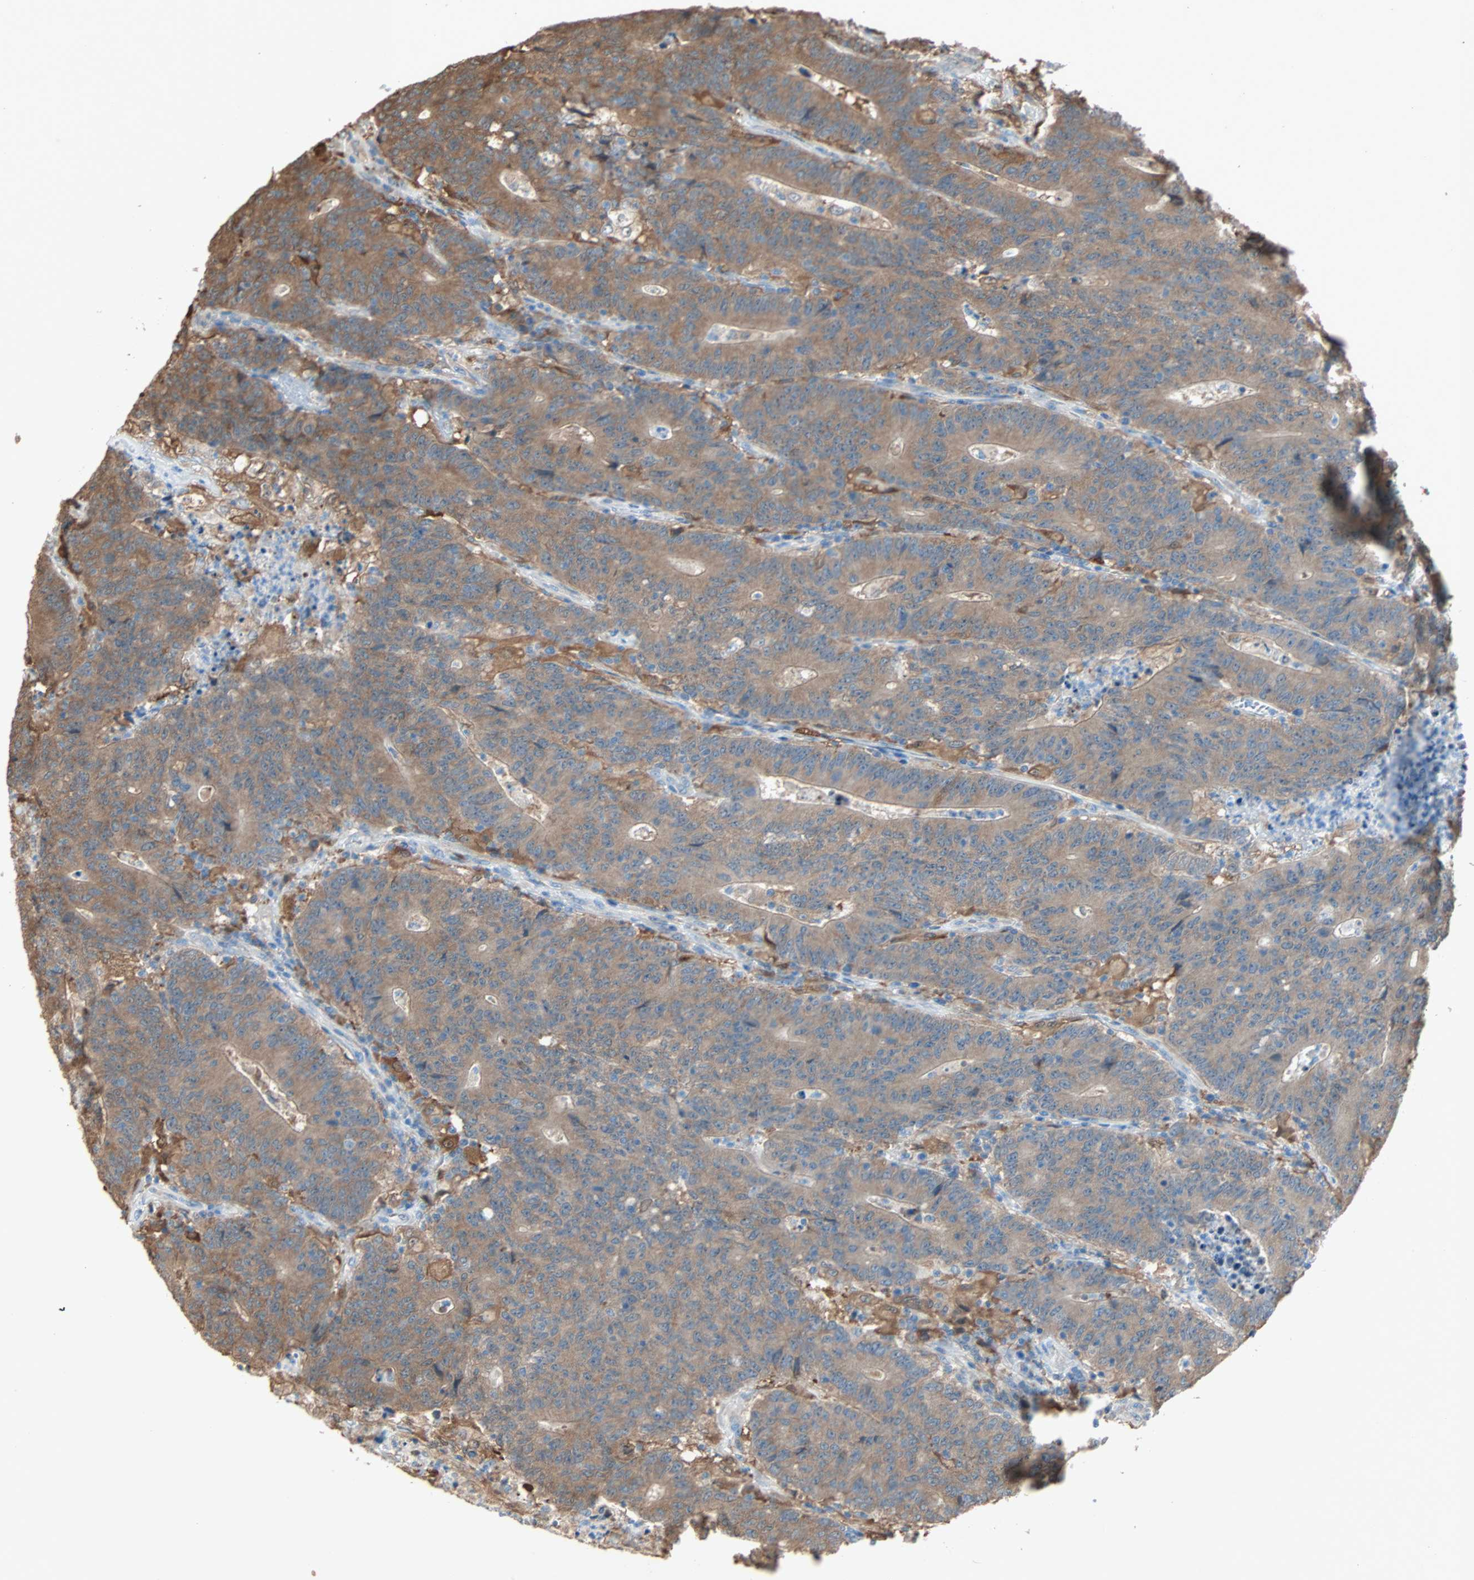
{"staining": {"intensity": "moderate", "quantity": ">75%", "location": "cytoplasmic/membranous"}, "tissue": "colorectal cancer", "cell_type": "Tumor cells", "image_type": "cancer", "snomed": [{"axis": "morphology", "description": "Normal tissue, NOS"}, {"axis": "morphology", "description": "Adenocarcinoma, NOS"}, {"axis": "topography", "description": "Colon"}], "caption": "Tumor cells exhibit medium levels of moderate cytoplasmic/membranous expression in about >75% of cells in colorectal adenocarcinoma. (Stains: DAB (3,3'-diaminobenzidine) in brown, nuclei in blue, Microscopy: brightfield microscopy at high magnification).", "gene": "PRDX1", "patient": {"sex": "female", "age": 75}}